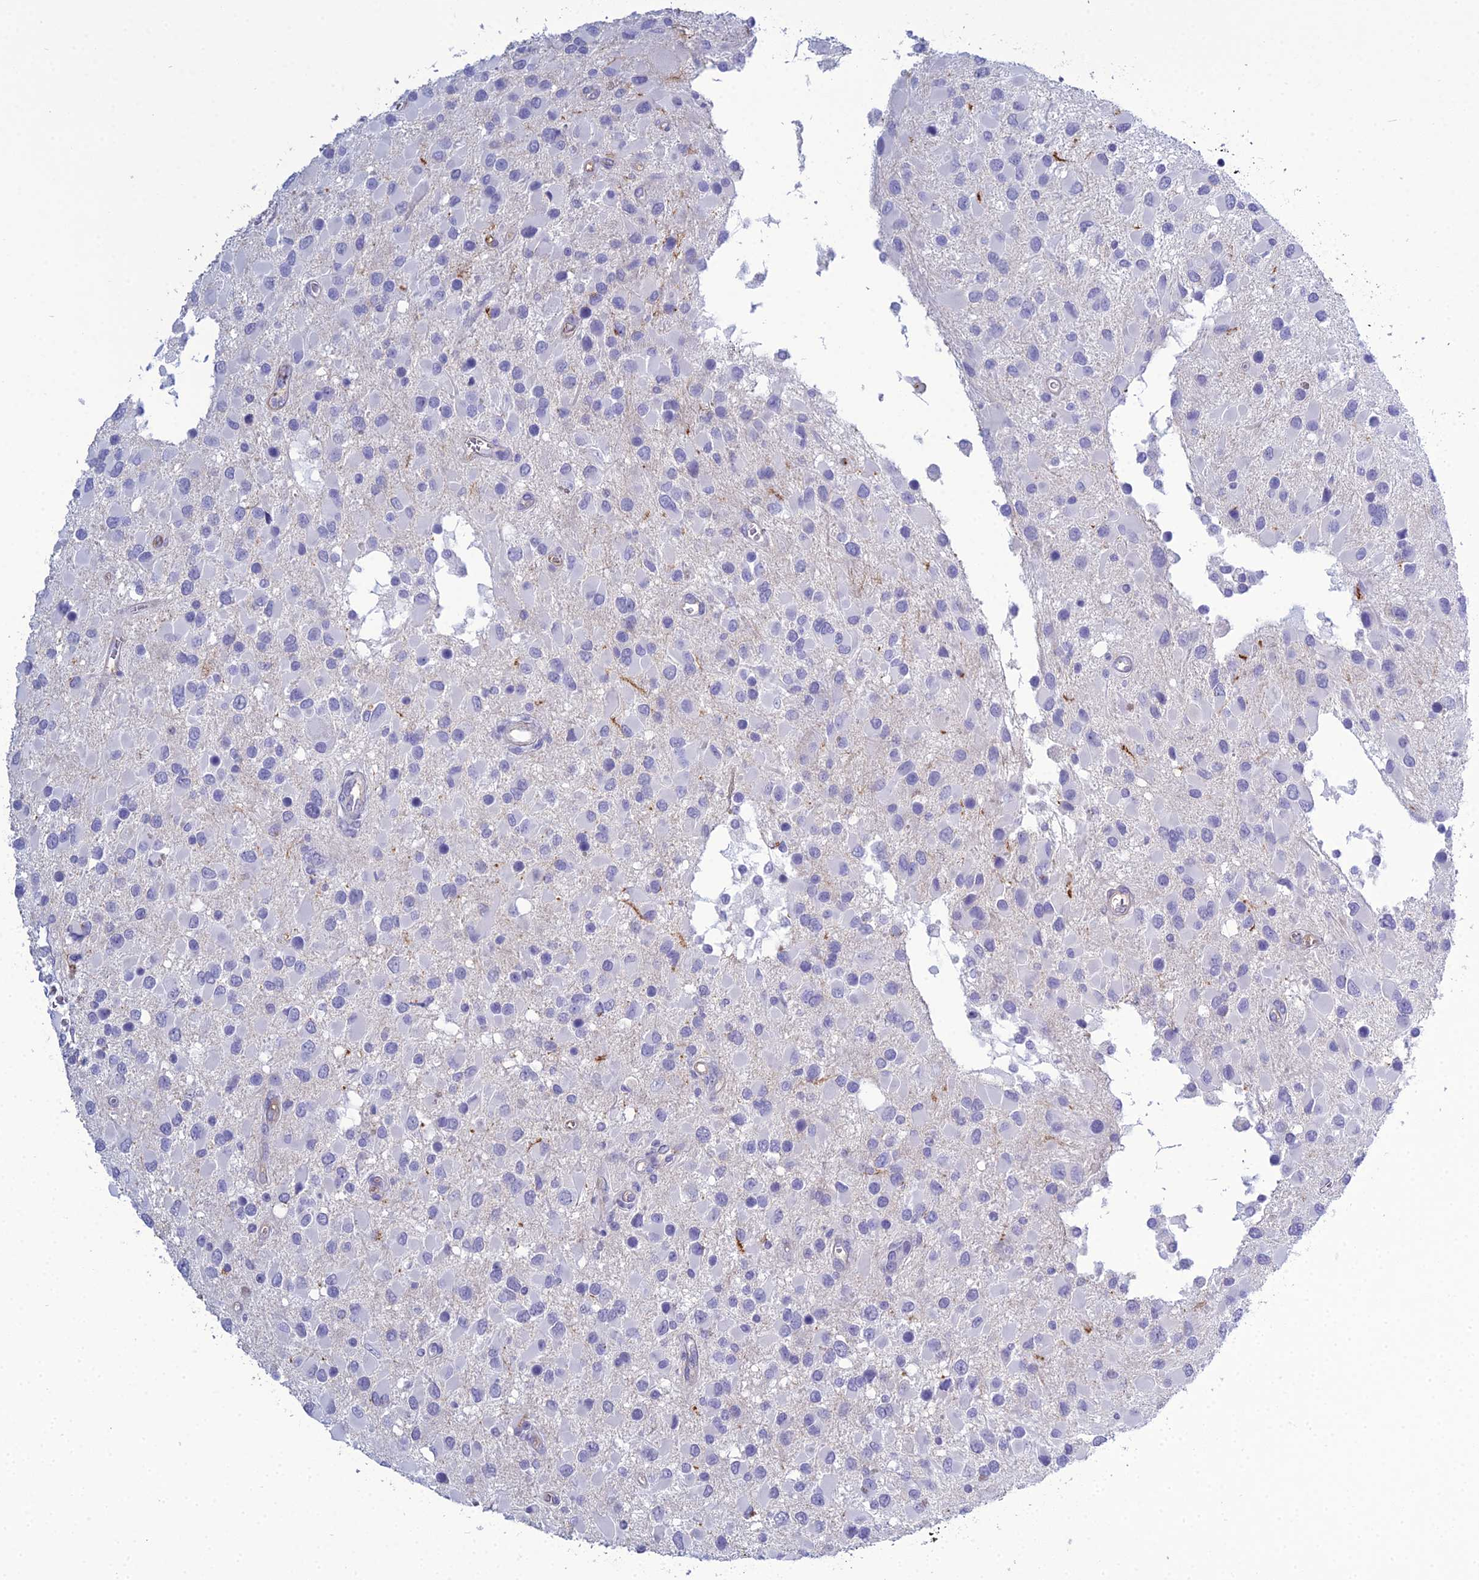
{"staining": {"intensity": "negative", "quantity": "none", "location": "none"}, "tissue": "glioma", "cell_type": "Tumor cells", "image_type": "cancer", "snomed": [{"axis": "morphology", "description": "Glioma, malignant, High grade"}, {"axis": "topography", "description": "Brain"}], "caption": "This is an IHC histopathology image of glioma. There is no expression in tumor cells.", "gene": "ACE", "patient": {"sex": "male", "age": 53}}